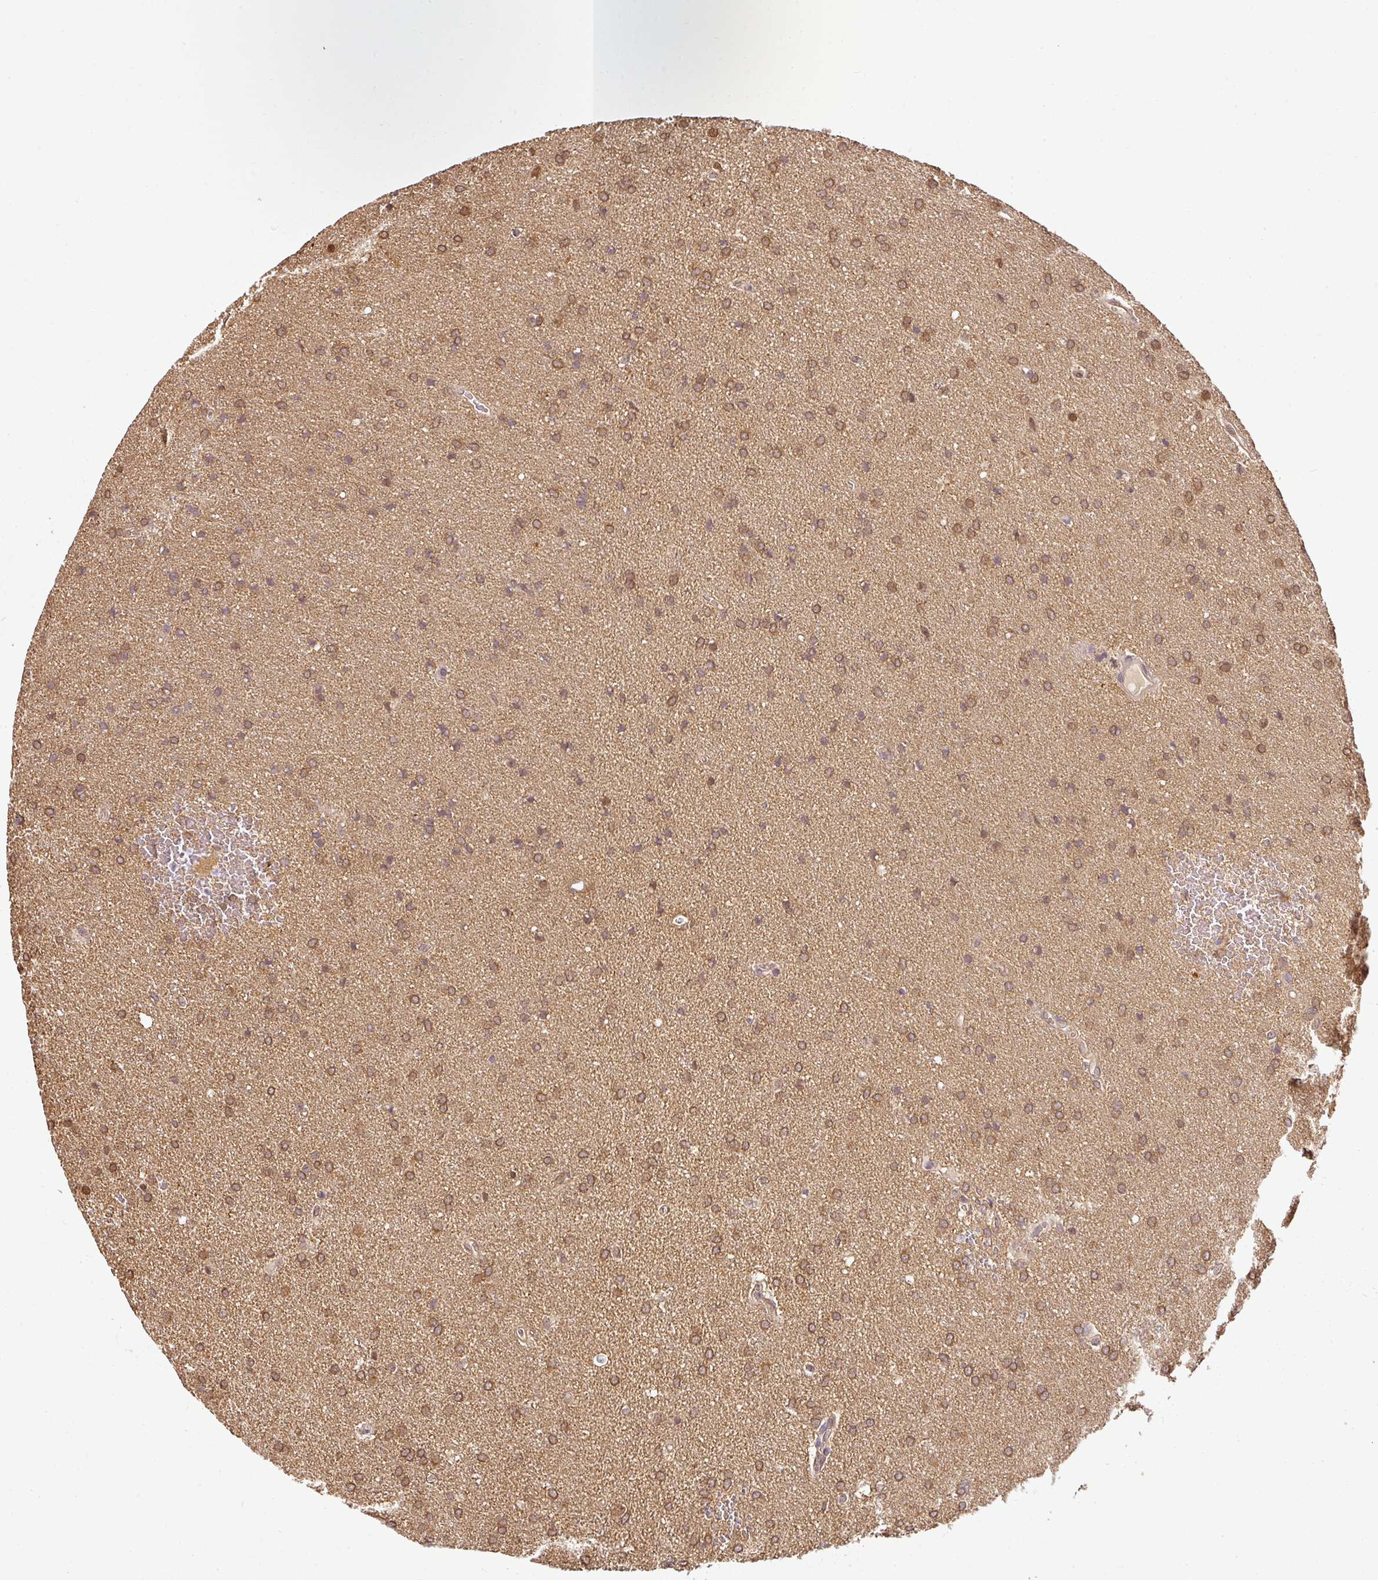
{"staining": {"intensity": "weak", "quantity": ">75%", "location": "cytoplasmic/membranous"}, "tissue": "glioma", "cell_type": "Tumor cells", "image_type": "cancer", "snomed": [{"axis": "morphology", "description": "Glioma, malignant, Low grade"}, {"axis": "topography", "description": "Brain"}], "caption": "Protein staining of malignant low-grade glioma tissue shows weak cytoplasmic/membranous staining in approximately >75% of tumor cells.", "gene": "ANKRD18A", "patient": {"sex": "female", "age": 34}}